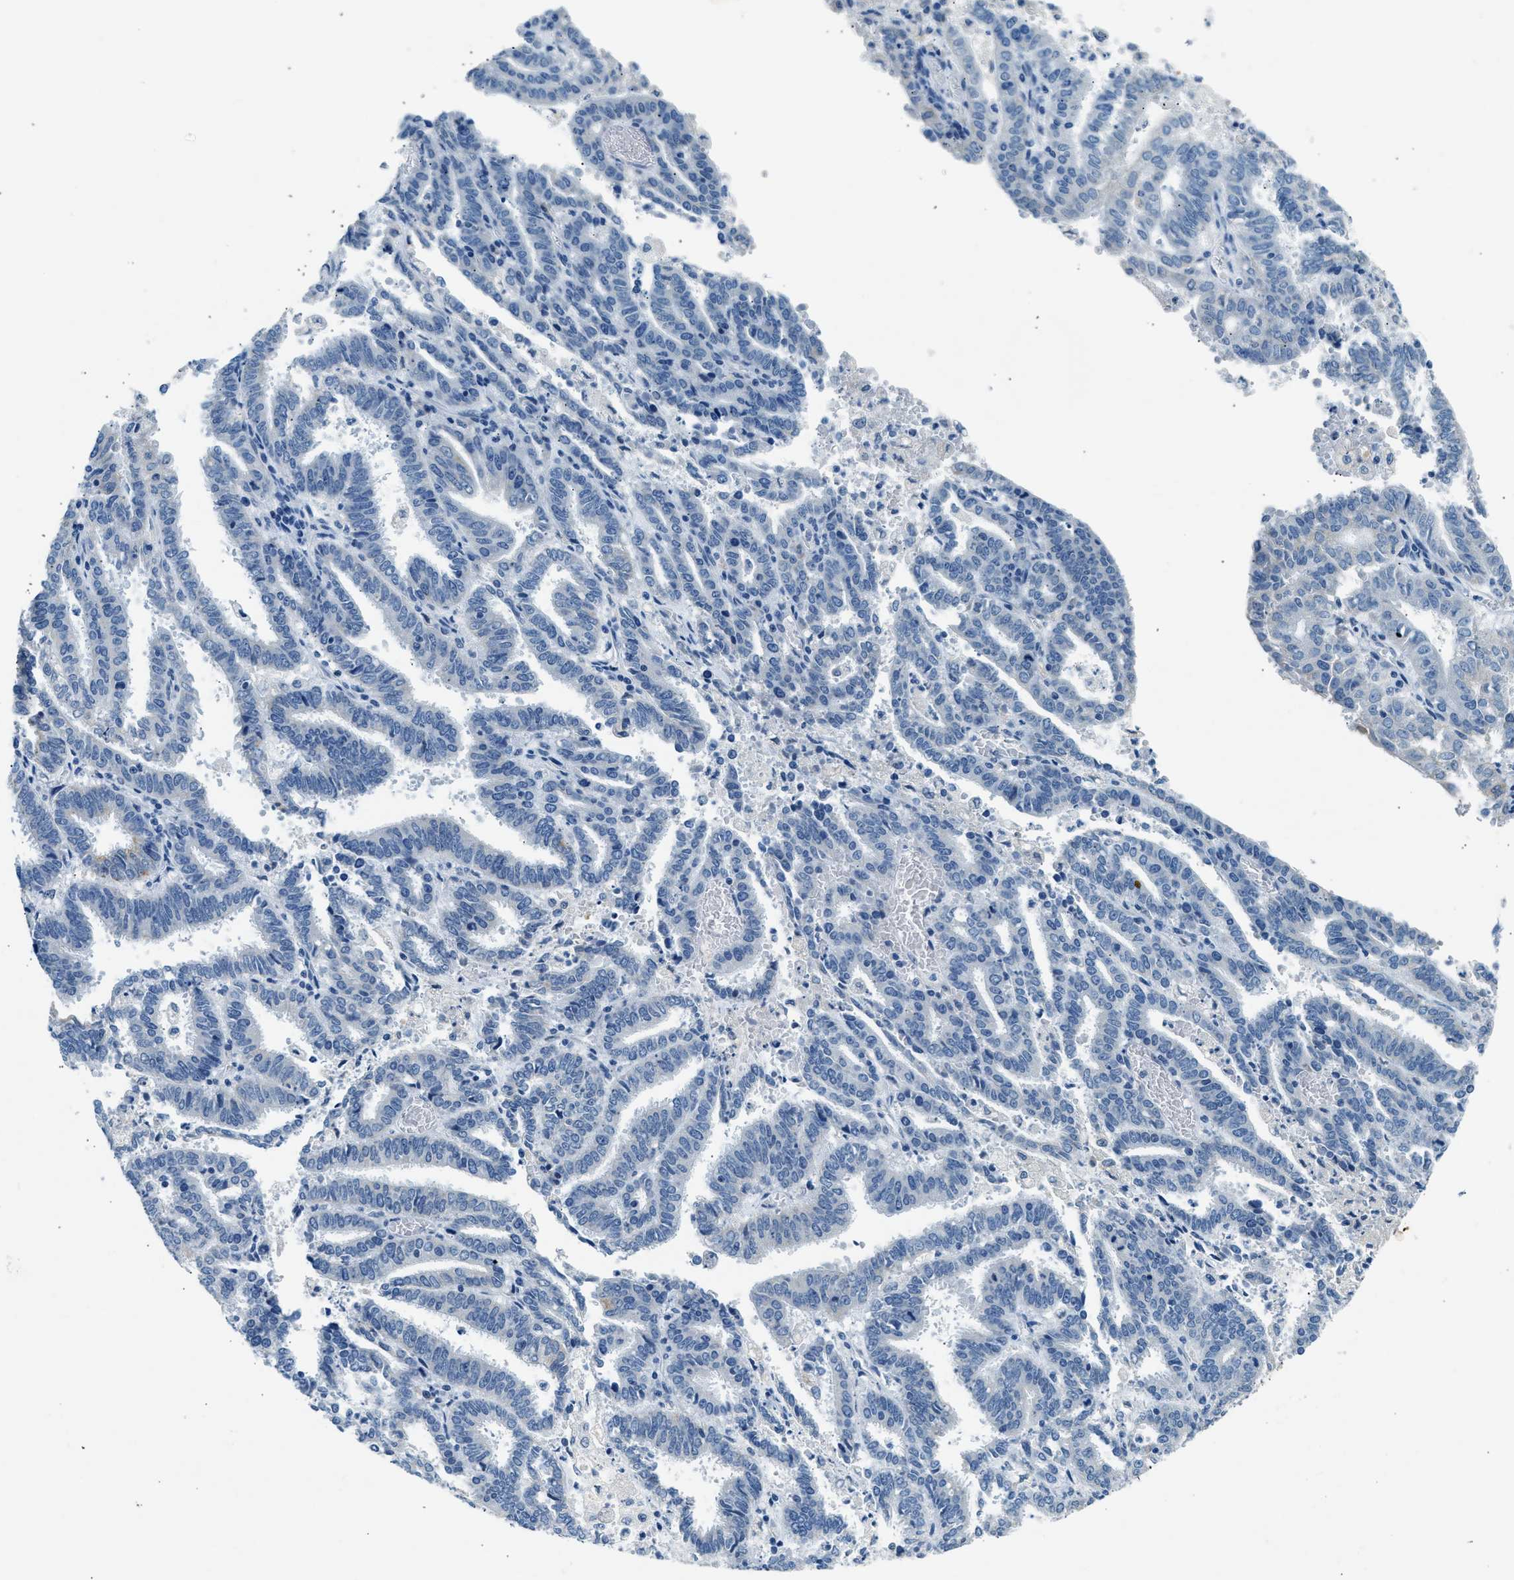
{"staining": {"intensity": "negative", "quantity": "none", "location": "none"}, "tissue": "endometrial cancer", "cell_type": "Tumor cells", "image_type": "cancer", "snomed": [{"axis": "morphology", "description": "Adenocarcinoma, NOS"}, {"axis": "topography", "description": "Uterus"}], "caption": "Endometrial cancer (adenocarcinoma) was stained to show a protein in brown. There is no significant expression in tumor cells.", "gene": "CFAP20", "patient": {"sex": "female", "age": 83}}